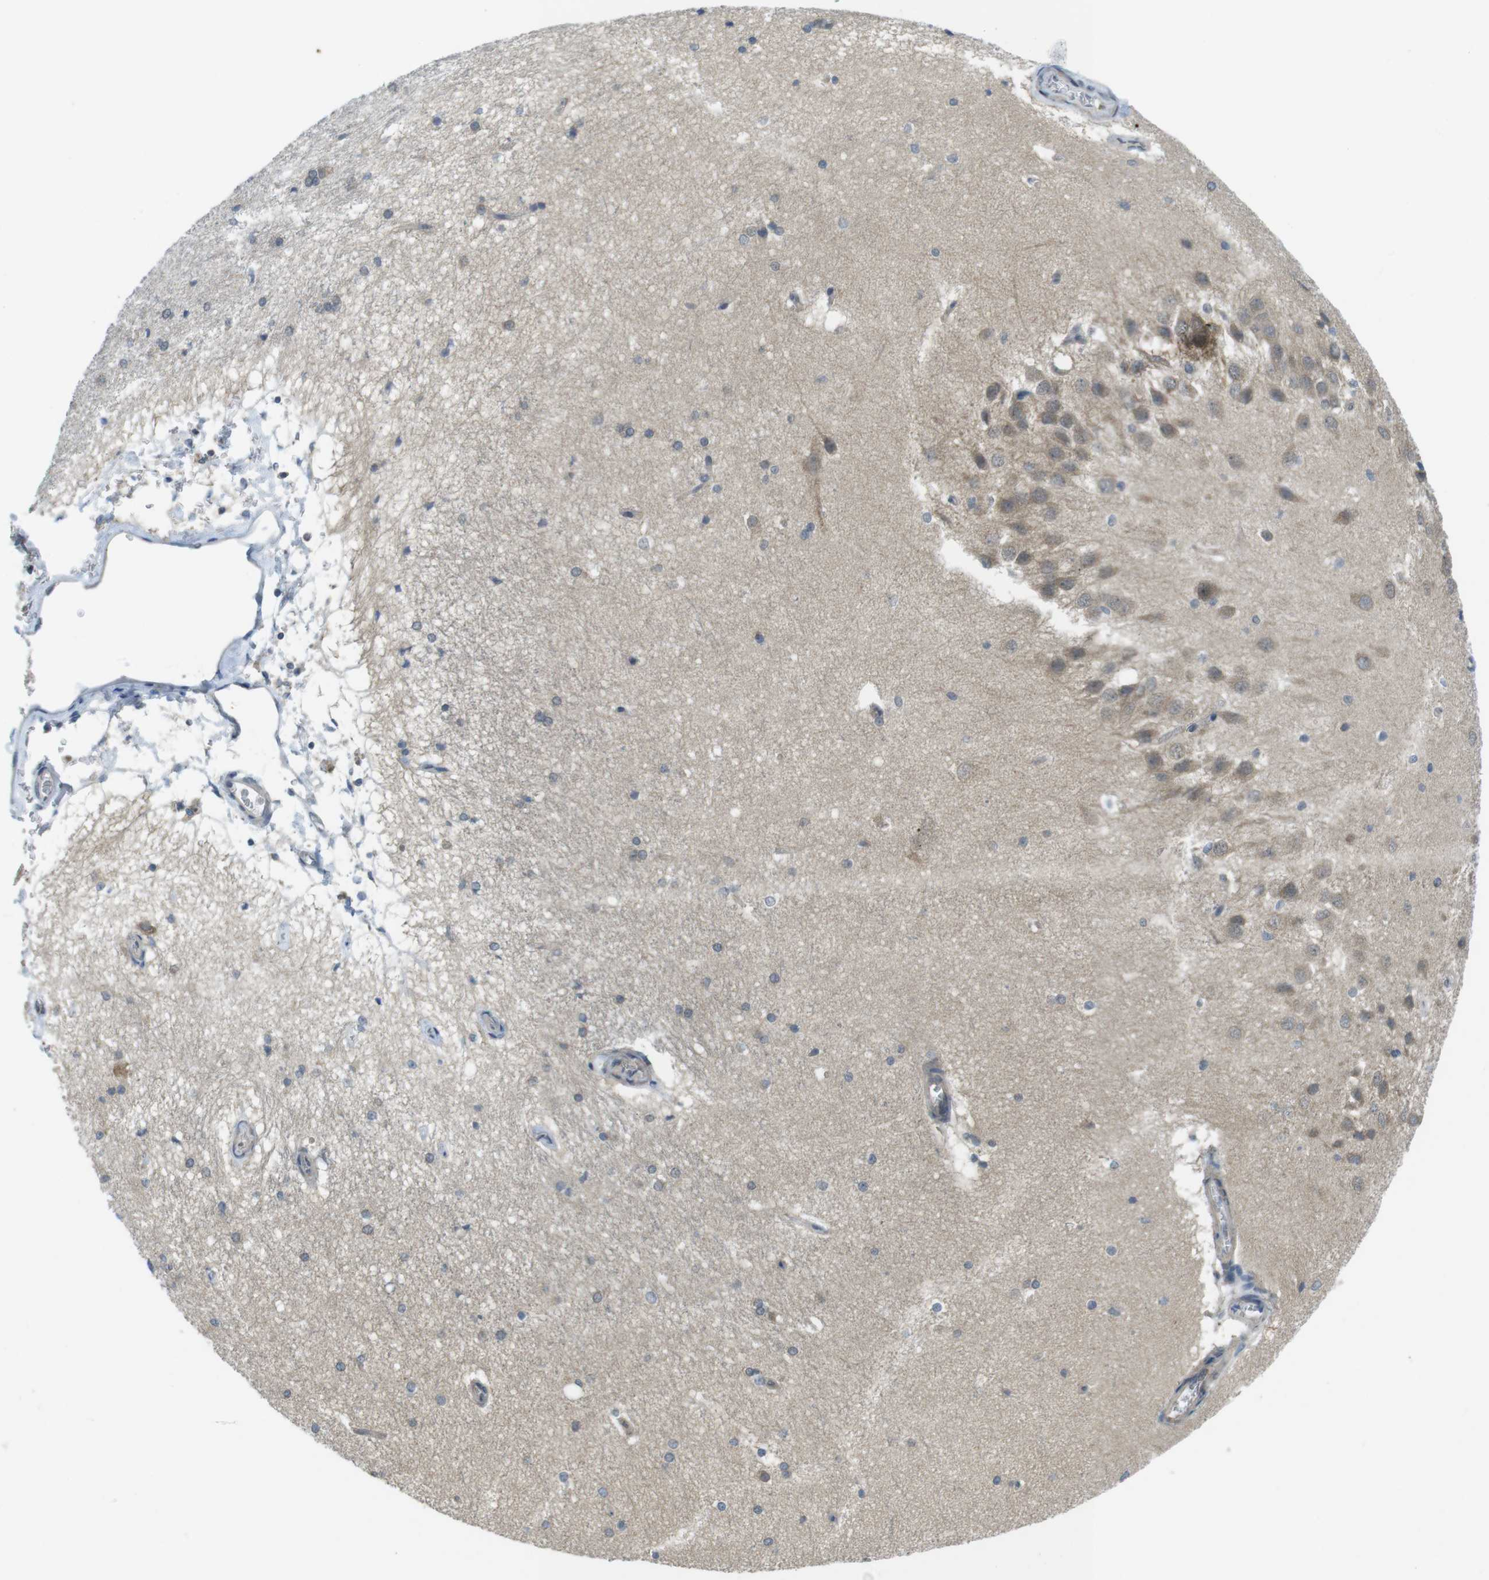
{"staining": {"intensity": "weak", "quantity": "<25%", "location": "cytoplasmic/membranous"}, "tissue": "hippocampus", "cell_type": "Glial cells", "image_type": "normal", "snomed": [{"axis": "morphology", "description": "Normal tissue, NOS"}, {"axis": "topography", "description": "Hippocampus"}], "caption": "DAB (3,3'-diaminobenzidine) immunohistochemical staining of unremarkable human hippocampus shows no significant expression in glial cells.", "gene": "SUGT1", "patient": {"sex": "female", "age": 19}}